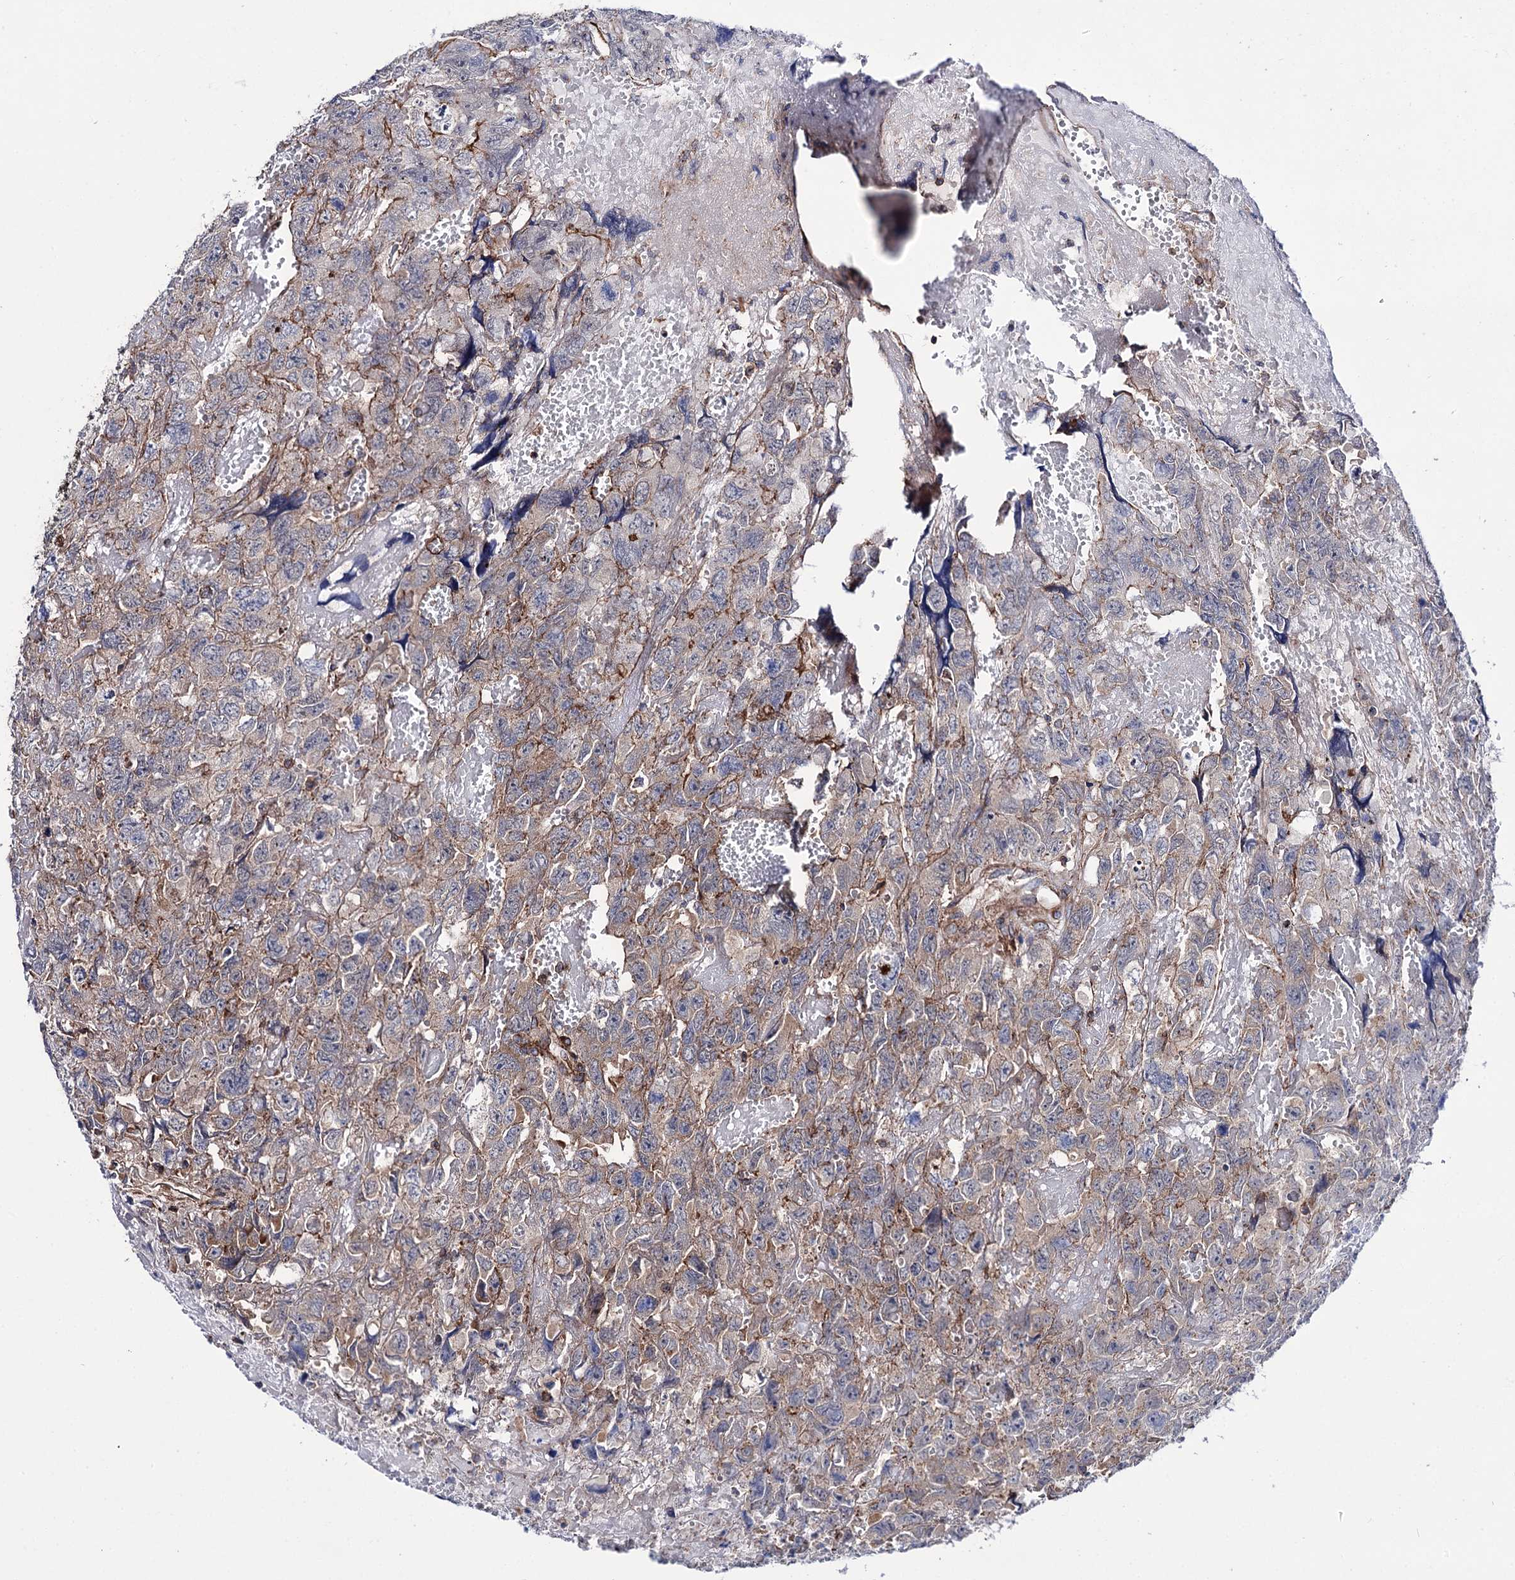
{"staining": {"intensity": "weak", "quantity": "<25%", "location": "cytoplasmic/membranous"}, "tissue": "testis cancer", "cell_type": "Tumor cells", "image_type": "cancer", "snomed": [{"axis": "morphology", "description": "Carcinoma, Embryonal, NOS"}, {"axis": "topography", "description": "Testis"}], "caption": "Immunohistochemistry (IHC) micrograph of neoplastic tissue: testis embryonal carcinoma stained with DAB (3,3'-diaminobenzidine) reveals no significant protein positivity in tumor cells.", "gene": "DEF6", "patient": {"sex": "male", "age": 45}}